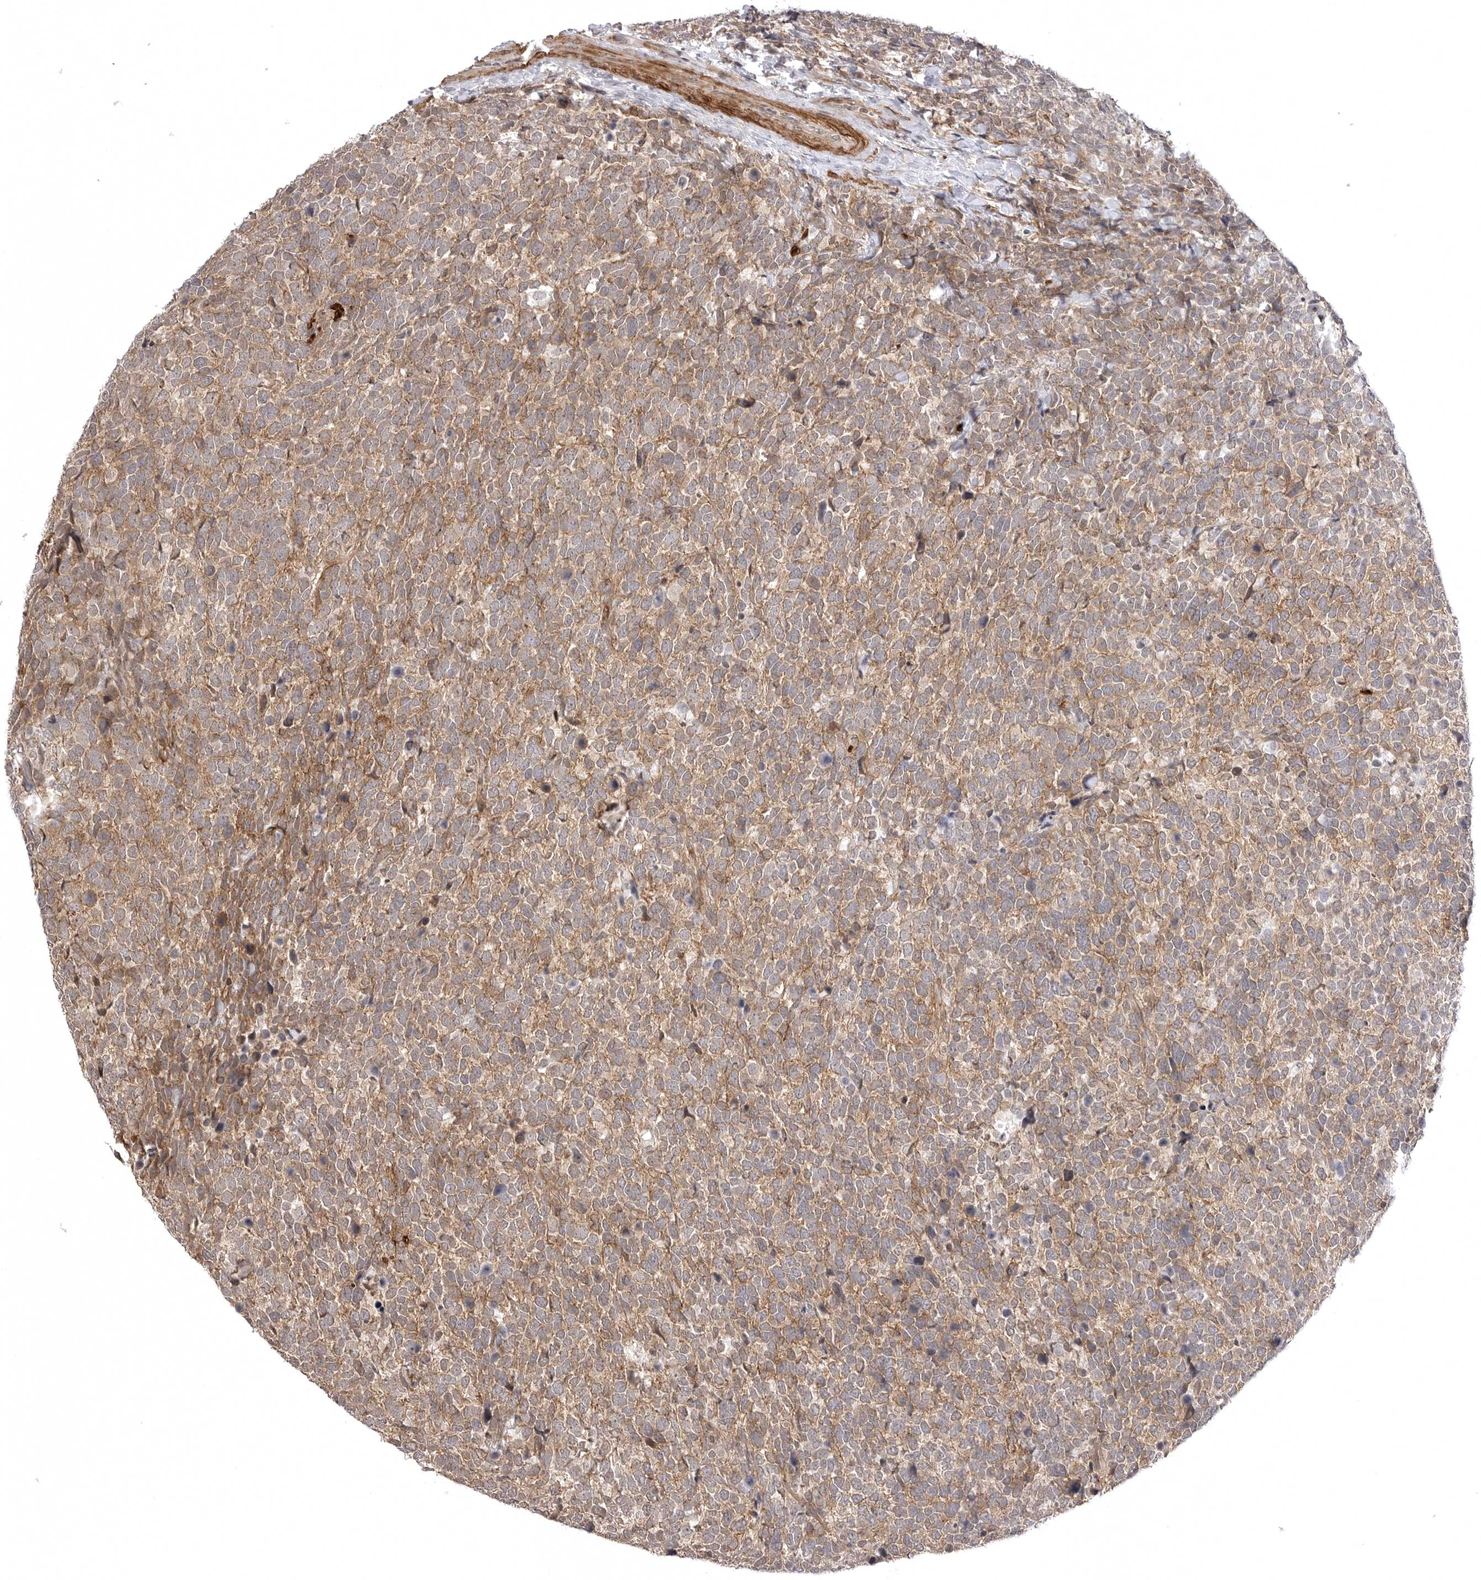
{"staining": {"intensity": "weak", "quantity": ">75%", "location": "cytoplasmic/membranous"}, "tissue": "urothelial cancer", "cell_type": "Tumor cells", "image_type": "cancer", "snomed": [{"axis": "morphology", "description": "Urothelial carcinoma, High grade"}, {"axis": "topography", "description": "Urinary bladder"}], "caption": "Protein staining by immunohistochemistry (IHC) shows weak cytoplasmic/membranous positivity in approximately >75% of tumor cells in urothelial cancer.", "gene": "SORBS1", "patient": {"sex": "female", "age": 82}}